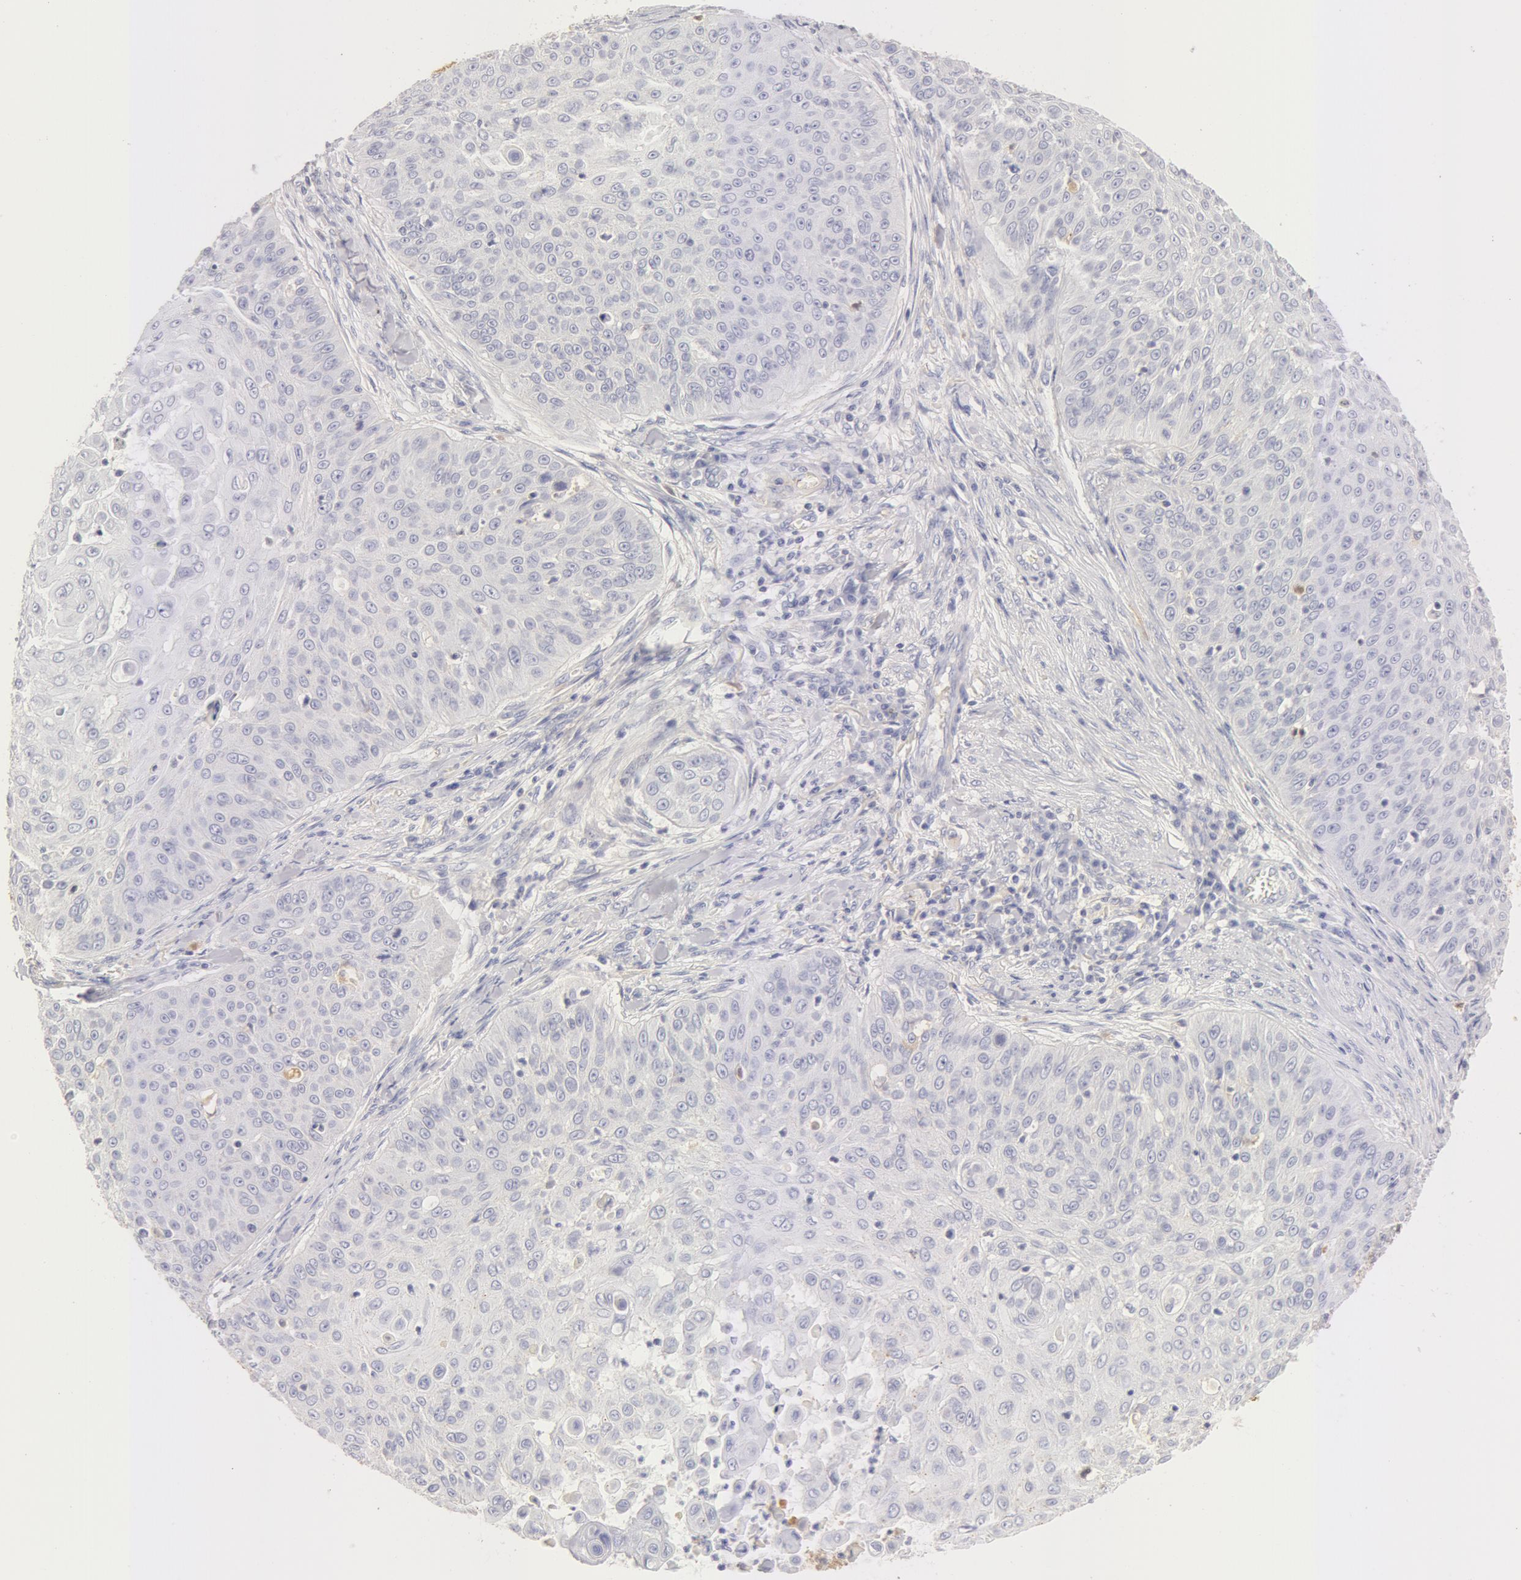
{"staining": {"intensity": "negative", "quantity": "none", "location": "none"}, "tissue": "skin cancer", "cell_type": "Tumor cells", "image_type": "cancer", "snomed": [{"axis": "morphology", "description": "Squamous cell carcinoma, NOS"}, {"axis": "topography", "description": "Skin"}], "caption": "IHC histopathology image of human squamous cell carcinoma (skin) stained for a protein (brown), which shows no positivity in tumor cells.", "gene": "GC", "patient": {"sex": "male", "age": 82}}